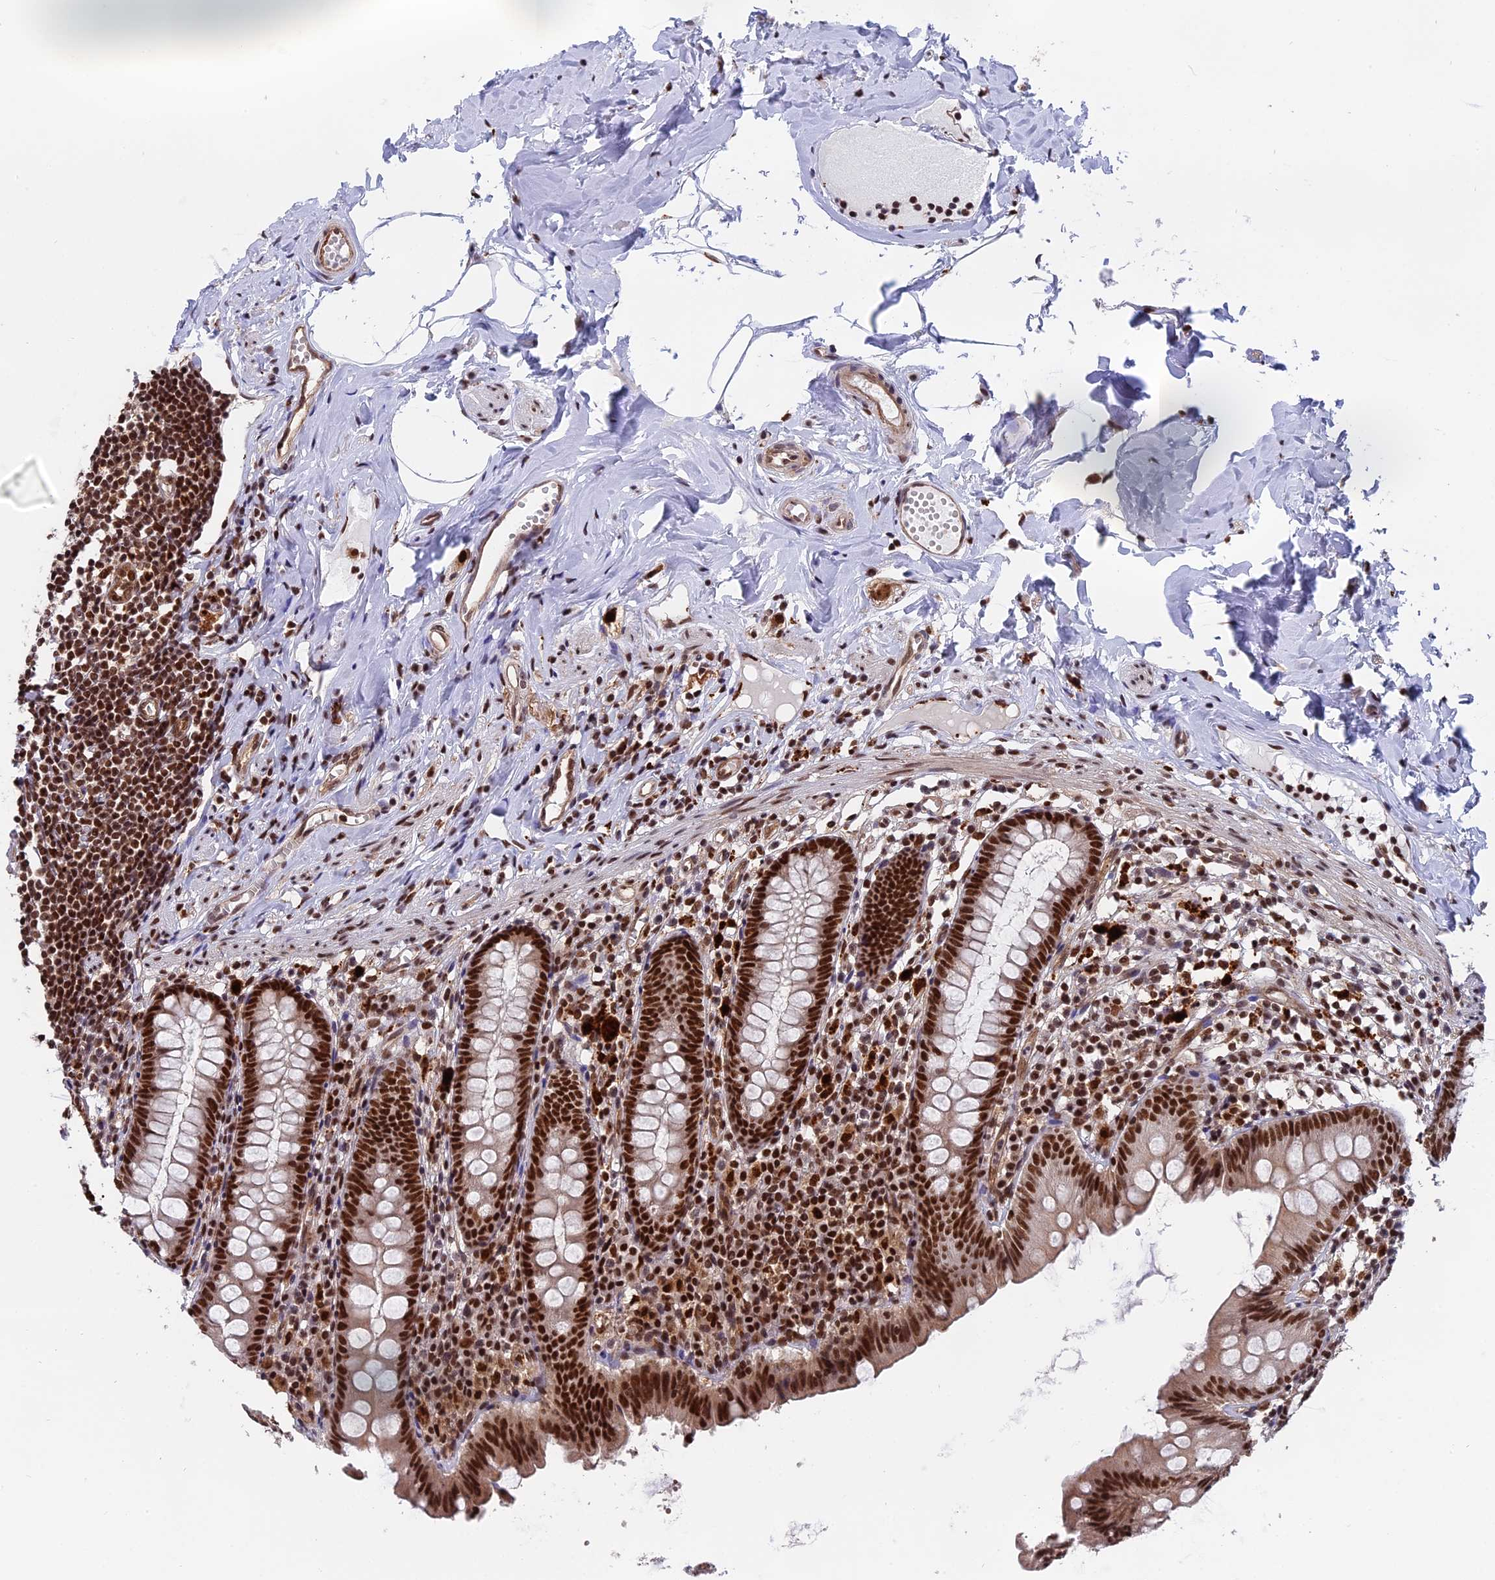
{"staining": {"intensity": "strong", "quantity": ">75%", "location": "nuclear"}, "tissue": "appendix", "cell_type": "Glandular cells", "image_type": "normal", "snomed": [{"axis": "morphology", "description": "Normal tissue, NOS"}, {"axis": "topography", "description": "Appendix"}], "caption": "A high amount of strong nuclear positivity is seen in about >75% of glandular cells in unremarkable appendix.", "gene": "RAMACL", "patient": {"sex": "male", "age": 52}}